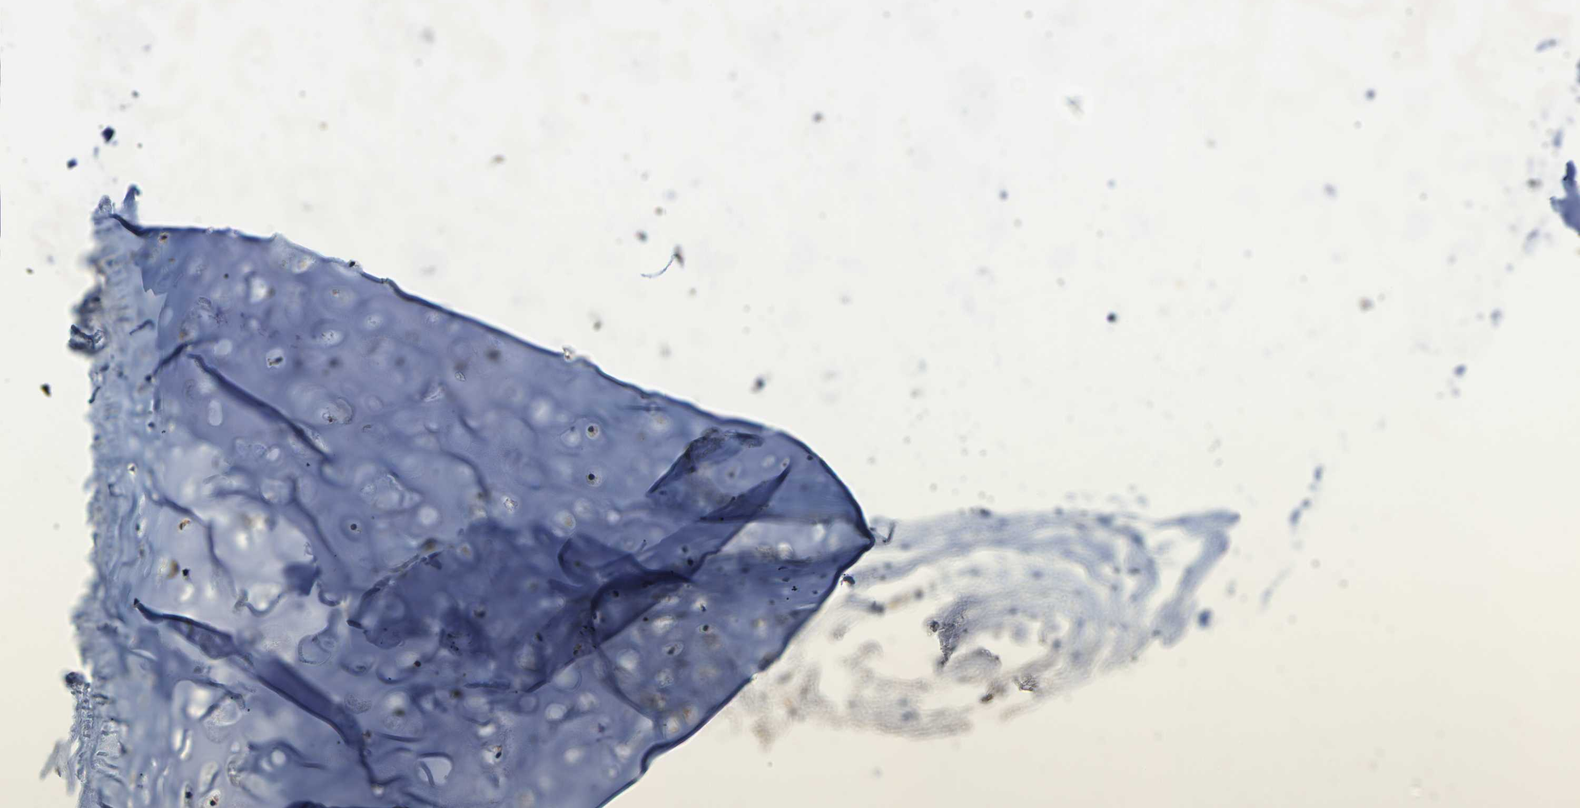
{"staining": {"intensity": "weak", "quantity": "25%-75%", "location": "cytoplasmic/membranous"}, "tissue": "adipose tissue", "cell_type": "Adipocytes", "image_type": "normal", "snomed": [{"axis": "morphology", "description": "Normal tissue, NOS"}, {"axis": "topography", "description": "Bronchus"}], "caption": "IHC of benign human adipose tissue exhibits low levels of weak cytoplasmic/membranous expression in approximately 25%-75% of adipocytes.", "gene": "SLC2A2", "patient": {"sex": "female", "age": 73}}